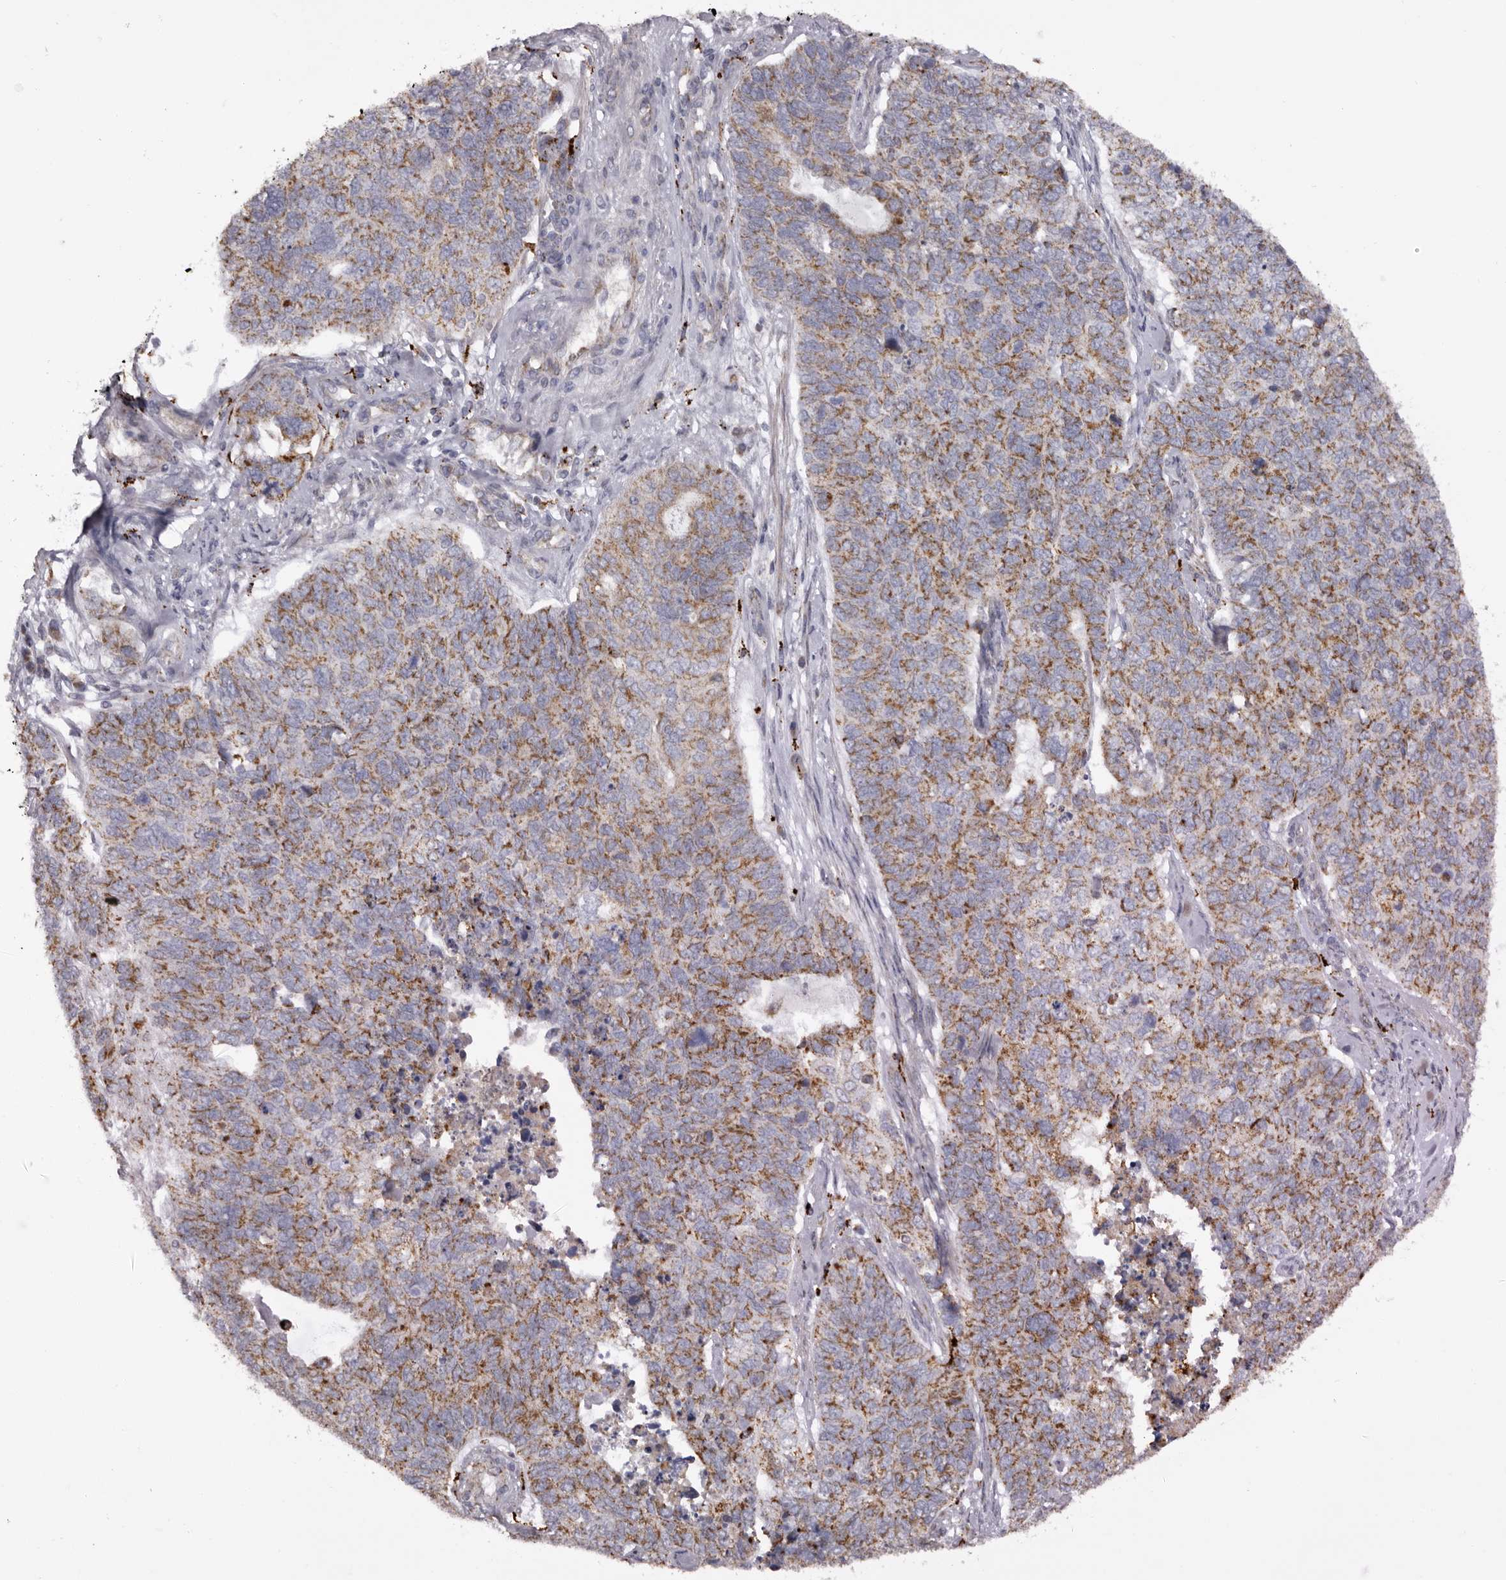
{"staining": {"intensity": "moderate", "quantity": ">75%", "location": "cytoplasmic/membranous"}, "tissue": "cervical cancer", "cell_type": "Tumor cells", "image_type": "cancer", "snomed": [{"axis": "morphology", "description": "Squamous cell carcinoma, NOS"}, {"axis": "topography", "description": "Cervix"}], "caption": "Protein expression analysis of cervical cancer (squamous cell carcinoma) demonstrates moderate cytoplasmic/membranous positivity in approximately >75% of tumor cells.", "gene": "MECR", "patient": {"sex": "female", "age": 63}}